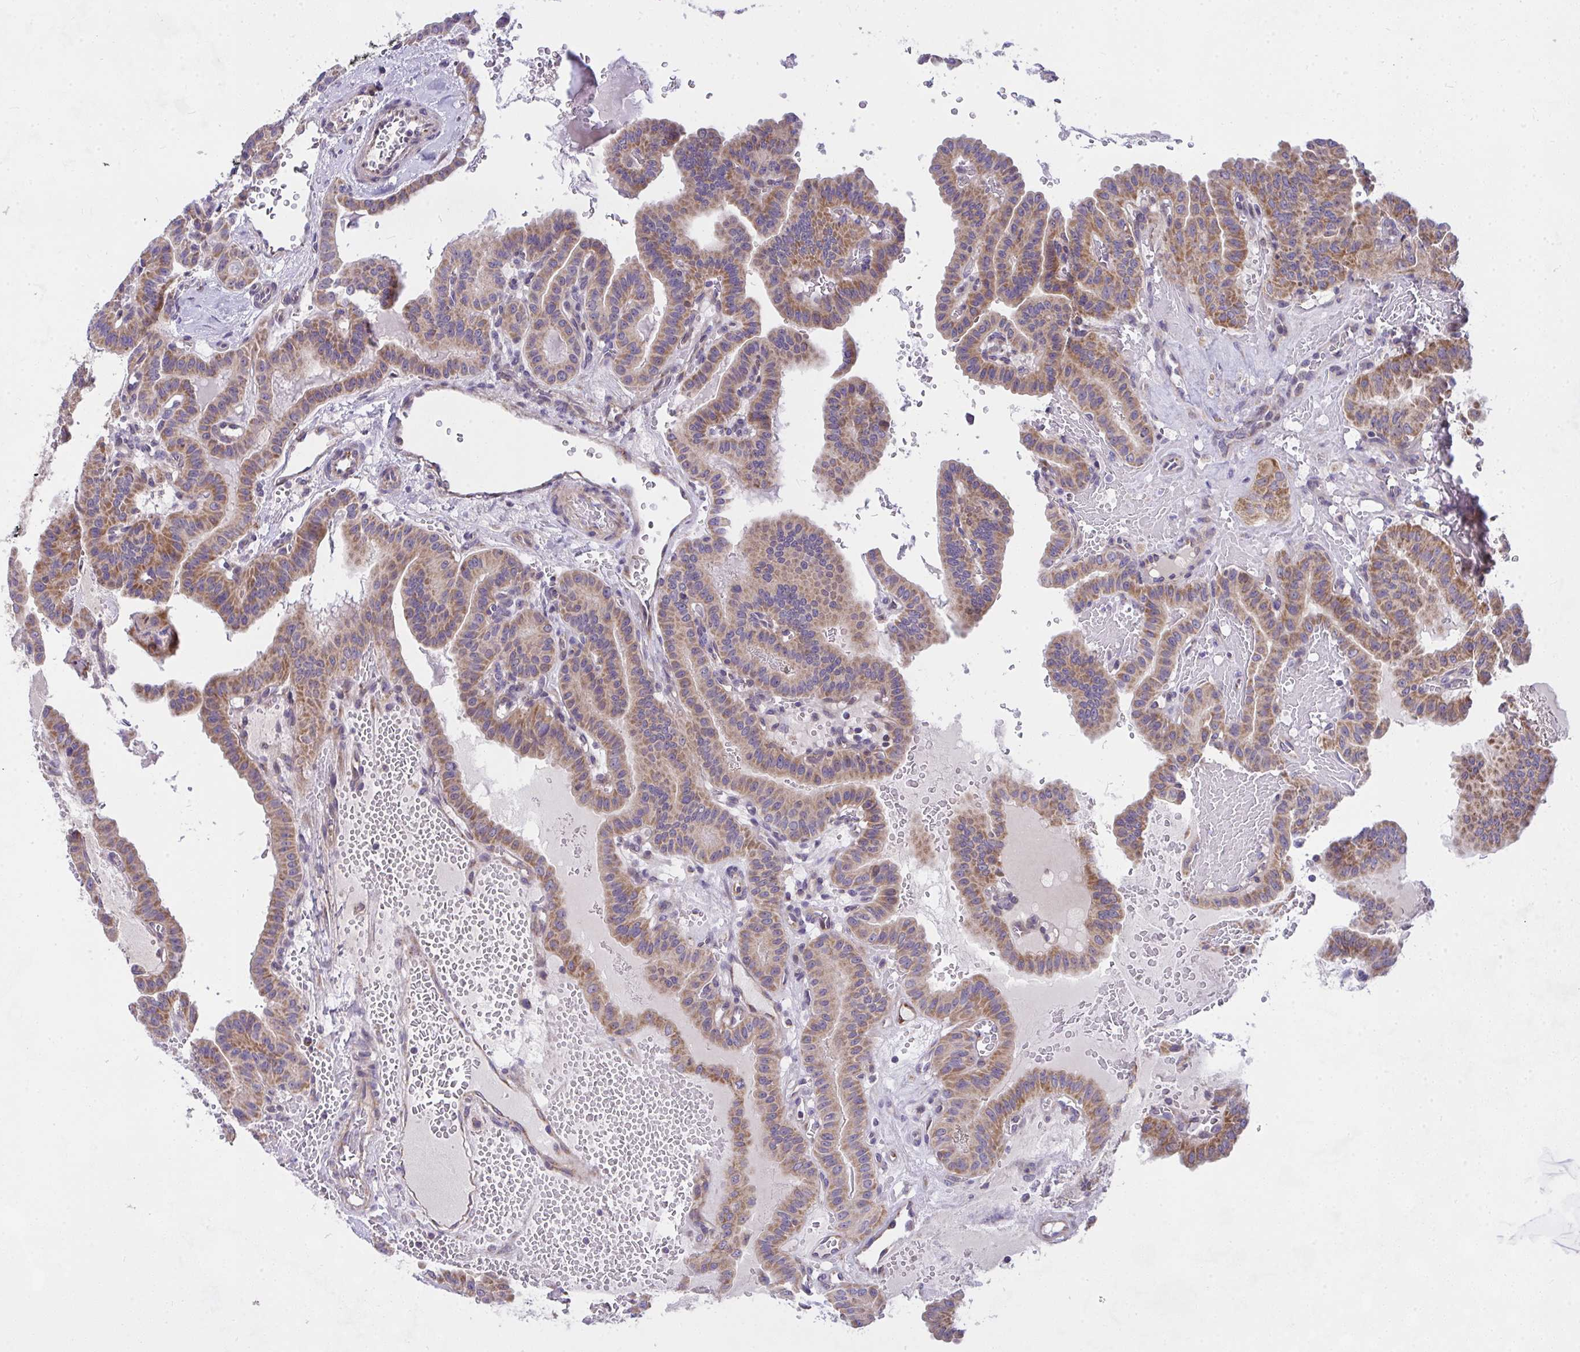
{"staining": {"intensity": "moderate", "quantity": ">75%", "location": "cytoplasmic/membranous"}, "tissue": "thyroid cancer", "cell_type": "Tumor cells", "image_type": "cancer", "snomed": [{"axis": "morphology", "description": "Papillary adenocarcinoma, NOS"}, {"axis": "topography", "description": "Thyroid gland"}], "caption": "An IHC micrograph of neoplastic tissue is shown. Protein staining in brown highlights moderate cytoplasmic/membranous positivity in thyroid cancer (papillary adenocarcinoma) within tumor cells.", "gene": "CEP63", "patient": {"sex": "male", "age": 87}}